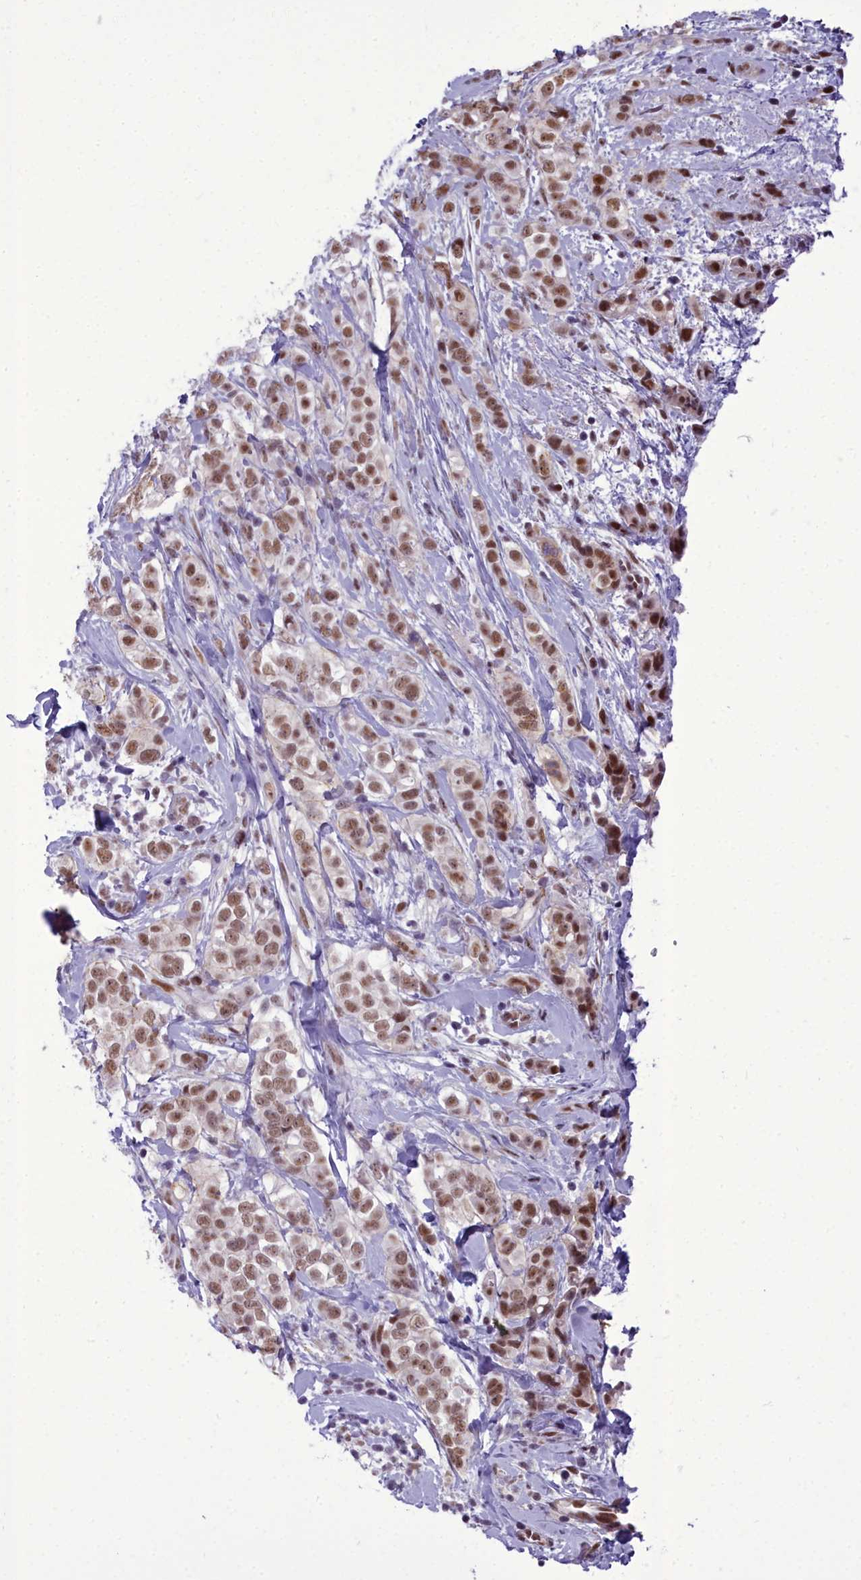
{"staining": {"intensity": "moderate", "quantity": ">75%", "location": "nuclear"}, "tissue": "breast cancer", "cell_type": "Tumor cells", "image_type": "cancer", "snomed": [{"axis": "morphology", "description": "Lobular carcinoma"}, {"axis": "topography", "description": "Breast"}], "caption": "Lobular carcinoma (breast) stained with immunohistochemistry (IHC) demonstrates moderate nuclear expression in about >75% of tumor cells.", "gene": "CEACAM19", "patient": {"sex": "female", "age": 51}}